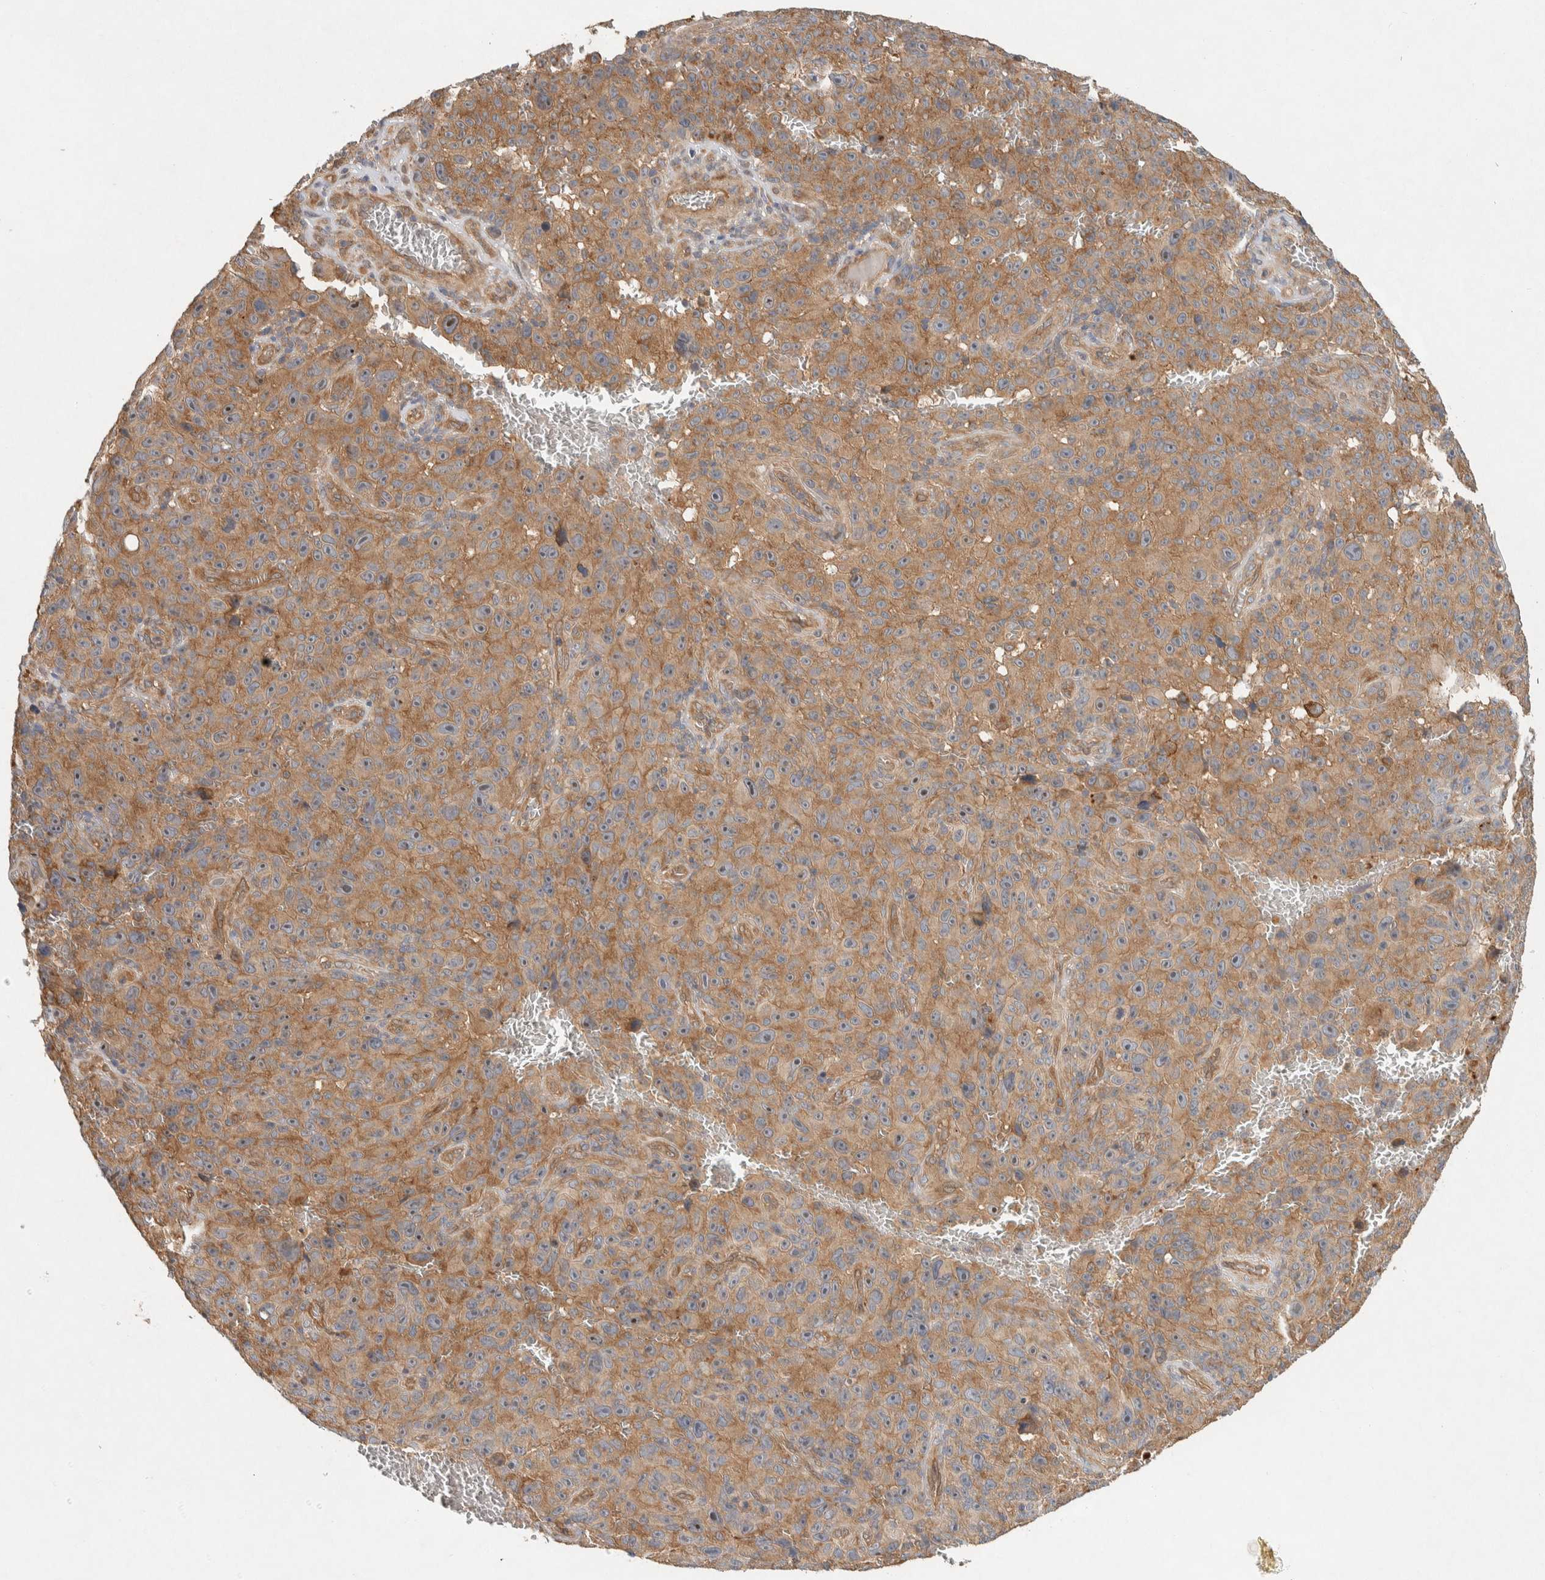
{"staining": {"intensity": "moderate", "quantity": ">75%", "location": "cytoplasmic/membranous"}, "tissue": "melanoma", "cell_type": "Tumor cells", "image_type": "cancer", "snomed": [{"axis": "morphology", "description": "Malignant melanoma, NOS"}, {"axis": "topography", "description": "Skin"}], "caption": "Moderate cytoplasmic/membranous protein expression is appreciated in approximately >75% of tumor cells in melanoma. The staining was performed using DAB (3,3'-diaminobenzidine) to visualize the protein expression in brown, while the nuclei were stained in blue with hematoxylin (Magnification: 20x).", "gene": "PXK", "patient": {"sex": "female", "age": 82}}